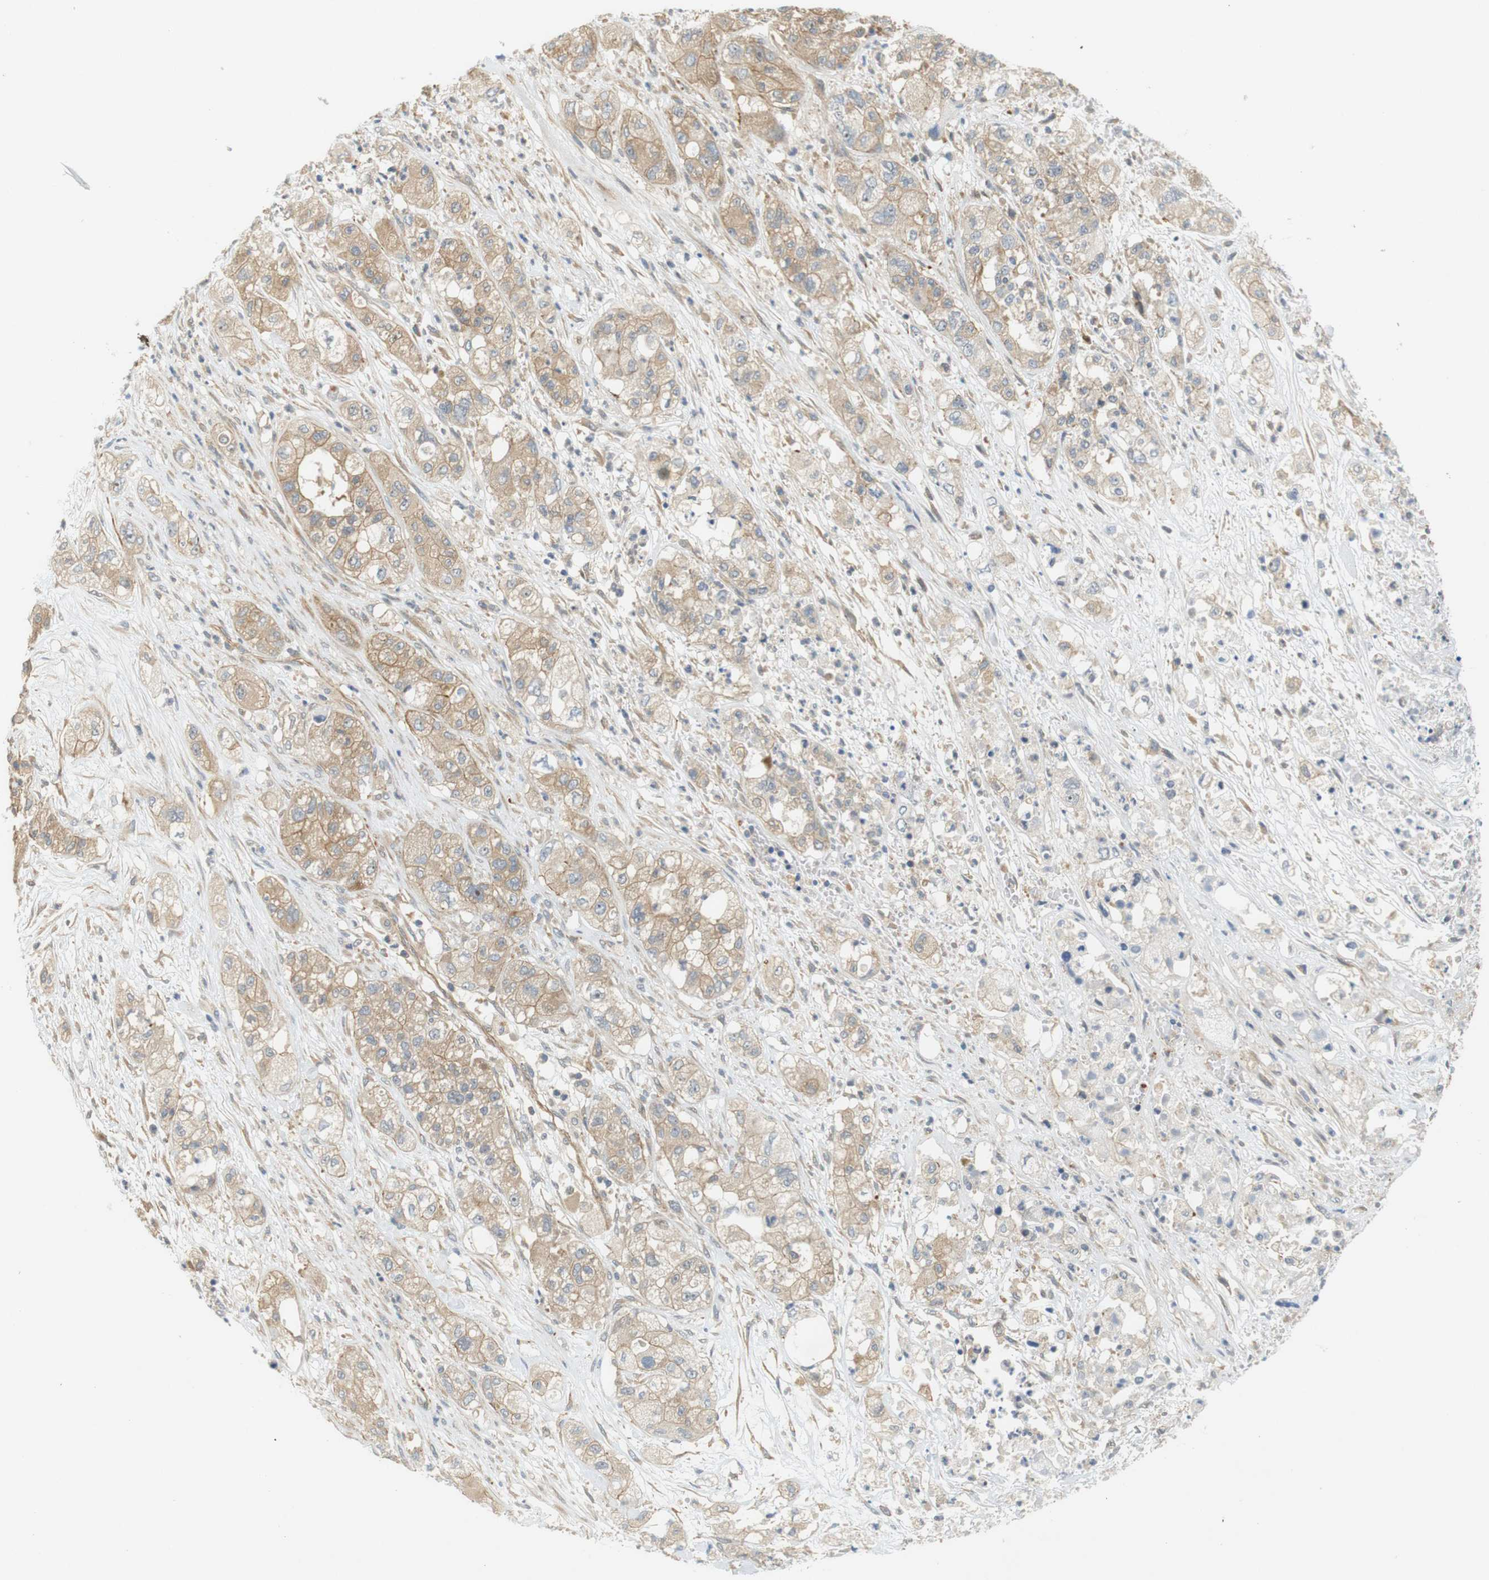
{"staining": {"intensity": "moderate", "quantity": ">75%", "location": "cytoplasmic/membranous"}, "tissue": "pancreatic cancer", "cell_type": "Tumor cells", "image_type": "cancer", "snomed": [{"axis": "morphology", "description": "Adenocarcinoma, NOS"}, {"axis": "topography", "description": "Pancreas"}], "caption": "High-power microscopy captured an immunohistochemistry histopathology image of pancreatic adenocarcinoma, revealing moderate cytoplasmic/membranous positivity in approximately >75% of tumor cells. The staining was performed using DAB to visualize the protein expression in brown, while the nuclei were stained in blue with hematoxylin (Magnification: 20x).", "gene": "SH3GLB1", "patient": {"sex": "female", "age": 78}}